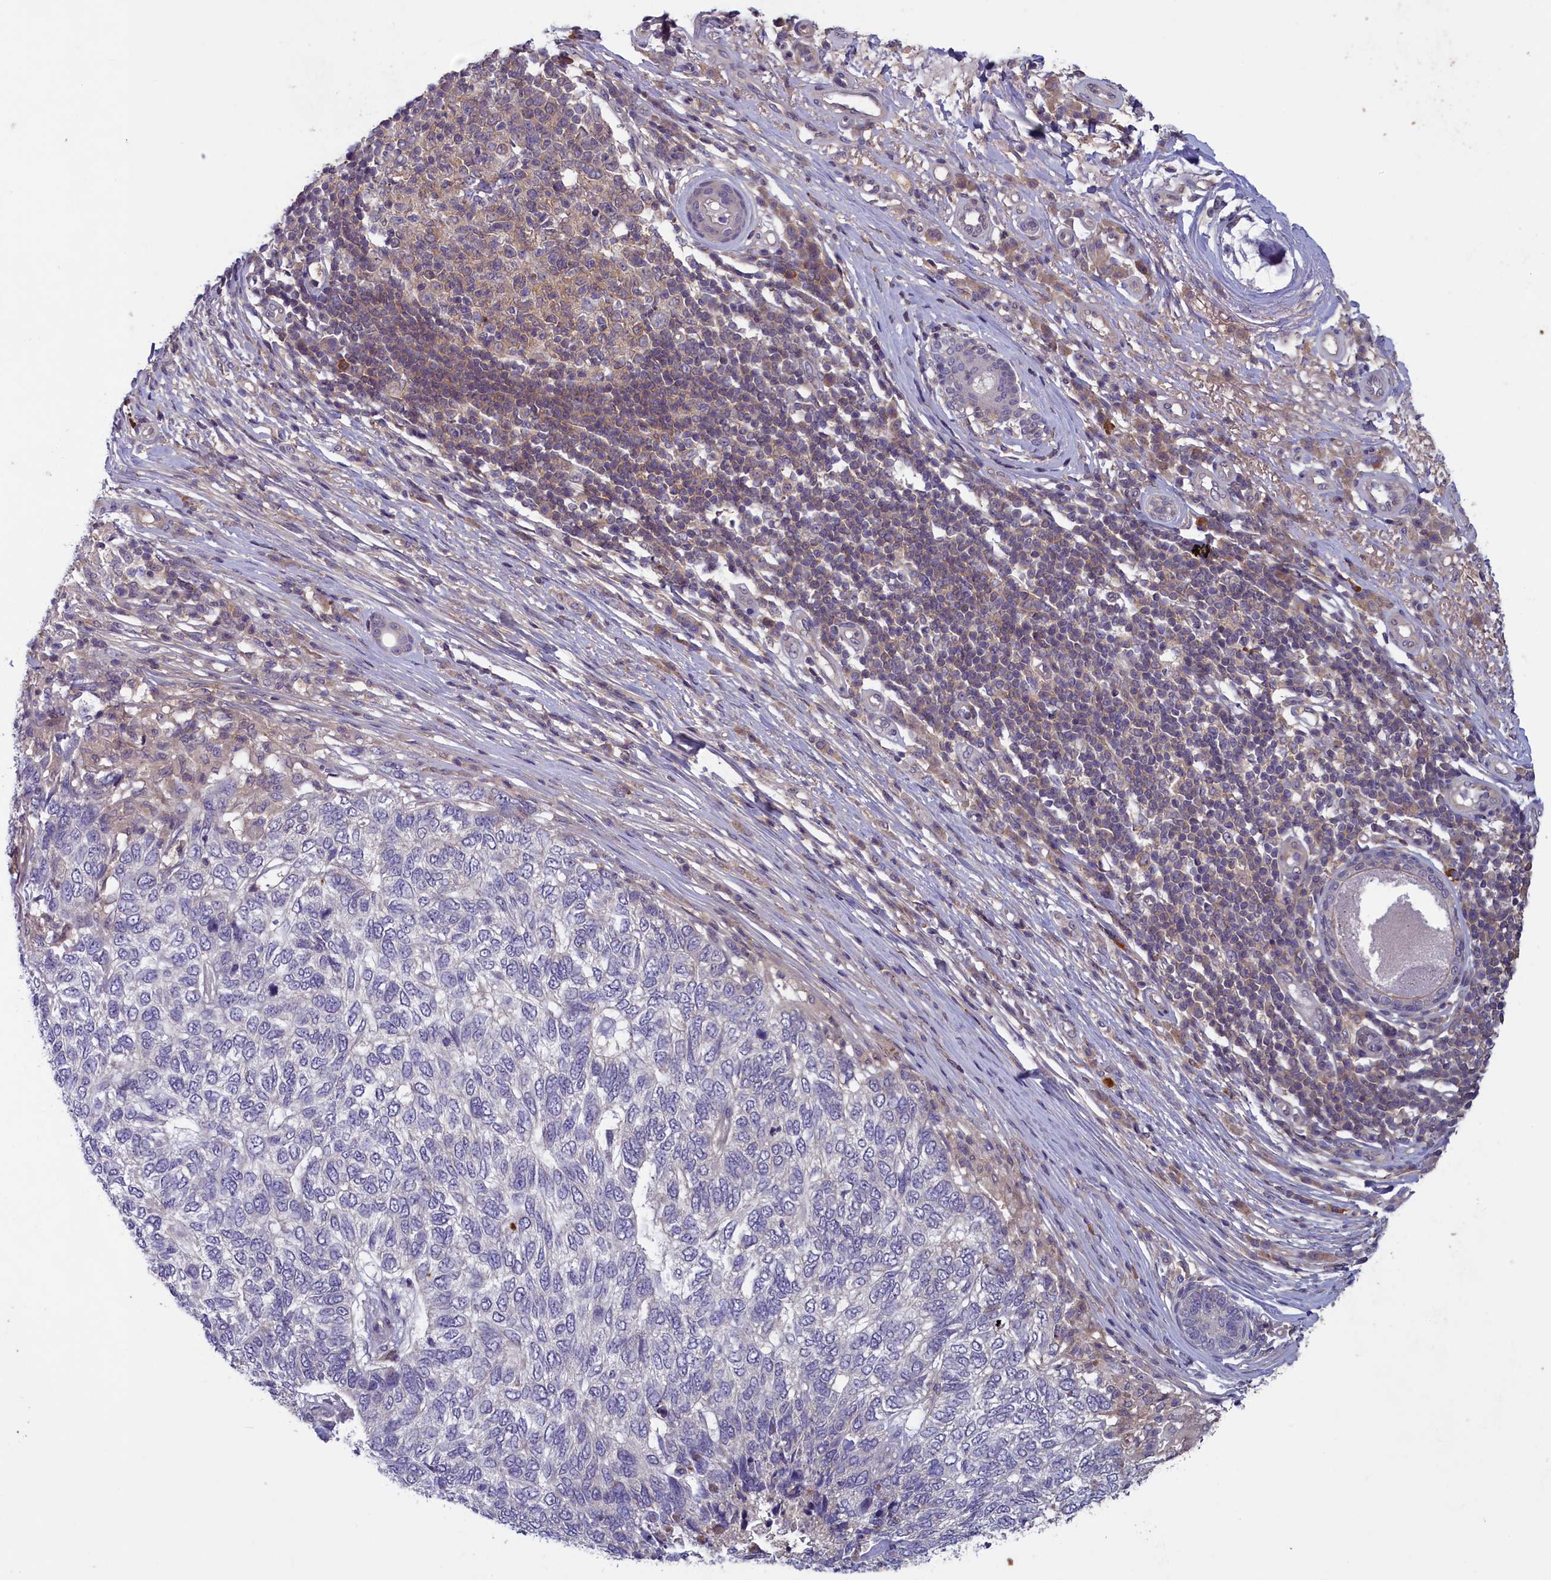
{"staining": {"intensity": "negative", "quantity": "none", "location": "none"}, "tissue": "skin cancer", "cell_type": "Tumor cells", "image_type": "cancer", "snomed": [{"axis": "morphology", "description": "Basal cell carcinoma"}, {"axis": "topography", "description": "Skin"}], "caption": "Immunohistochemistry (IHC) photomicrograph of human skin basal cell carcinoma stained for a protein (brown), which demonstrates no staining in tumor cells.", "gene": "NUBP1", "patient": {"sex": "female", "age": 65}}